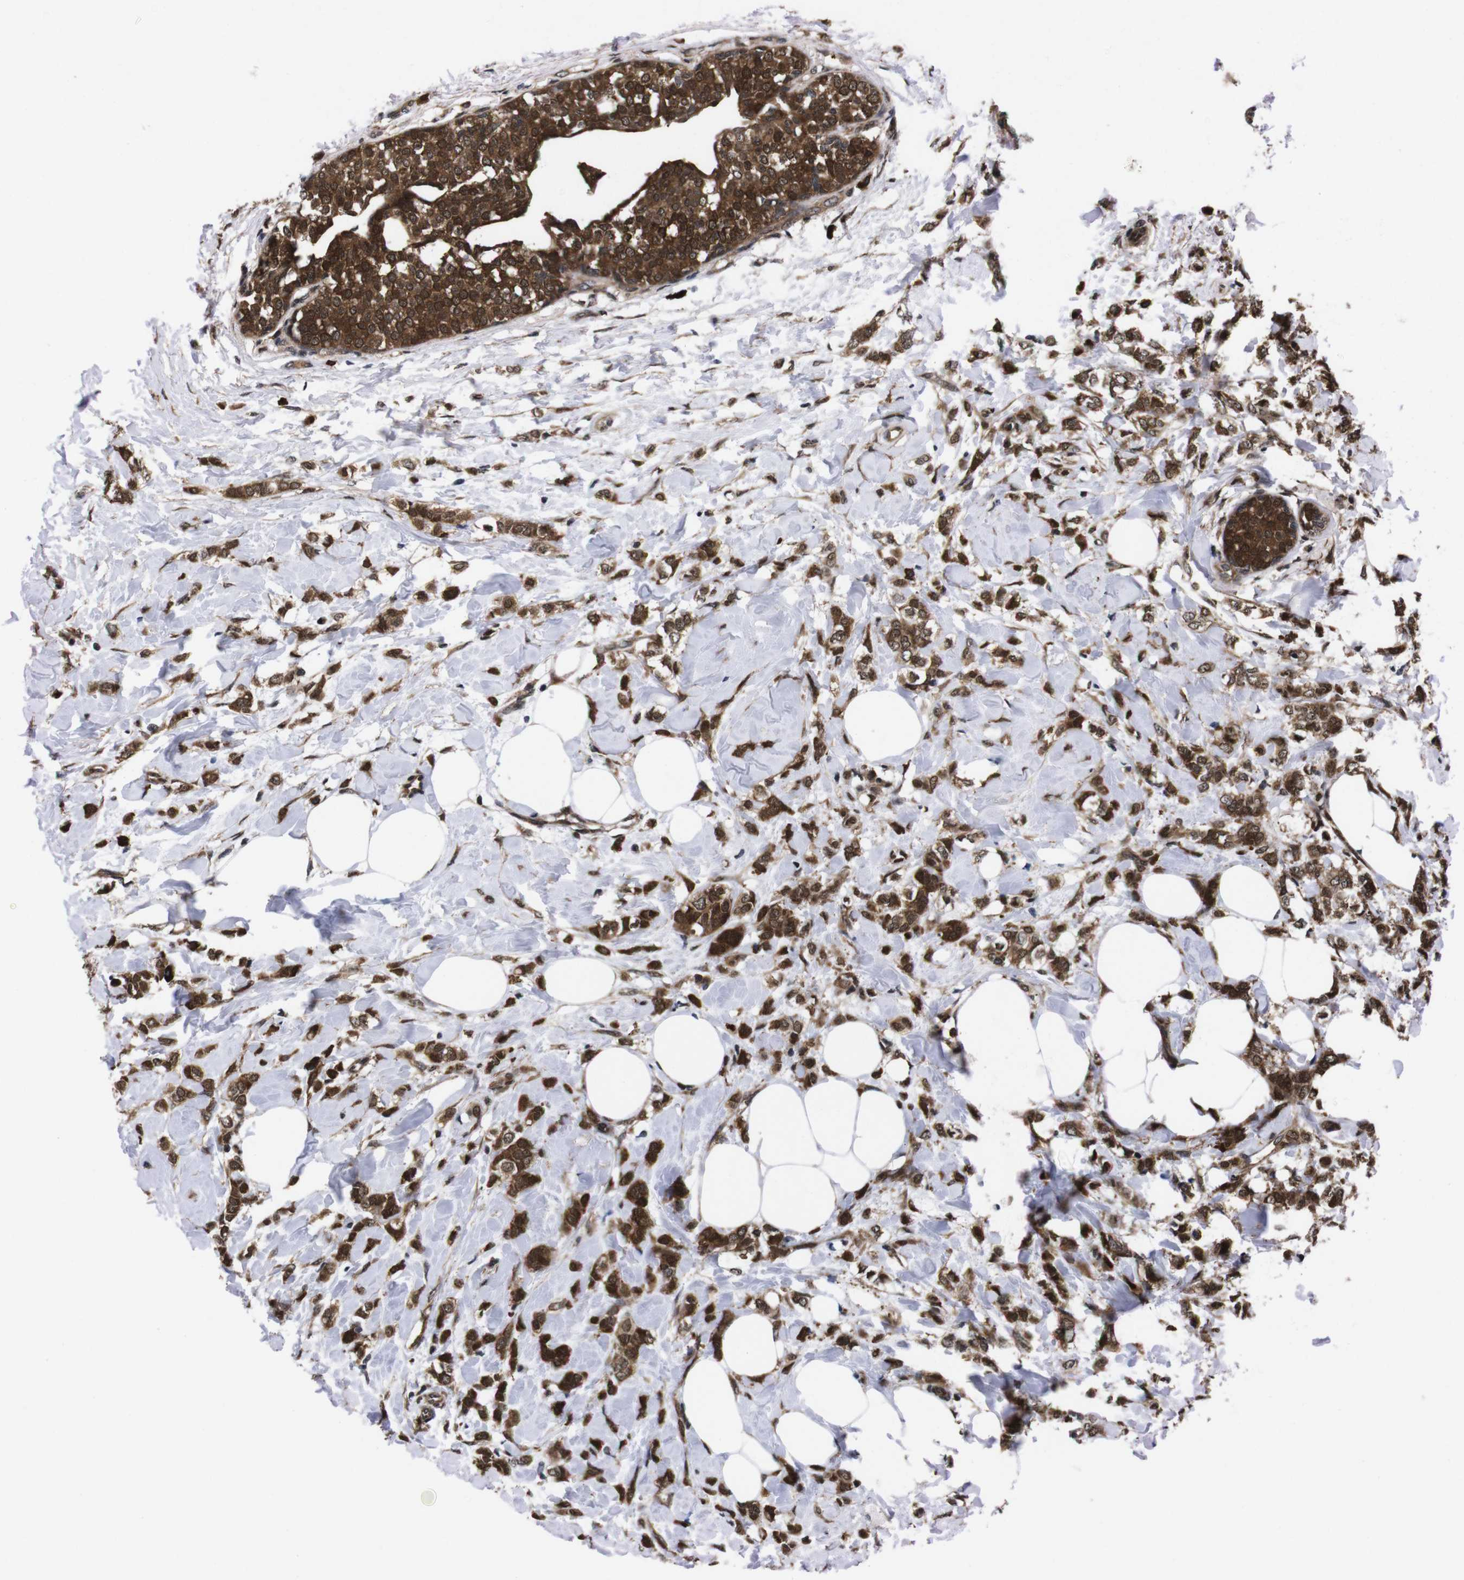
{"staining": {"intensity": "strong", "quantity": ">75%", "location": "cytoplasmic/membranous,nuclear"}, "tissue": "breast cancer", "cell_type": "Tumor cells", "image_type": "cancer", "snomed": [{"axis": "morphology", "description": "Lobular carcinoma, in situ"}, {"axis": "morphology", "description": "Lobular carcinoma"}, {"axis": "topography", "description": "Breast"}], "caption": "Brown immunohistochemical staining in breast cancer (lobular carcinoma in situ) shows strong cytoplasmic/membranous and nuclear staining in about >75% of tumor cells.", "gene": "UBQLN2", "patient": {"sex": "female", "age": 41}}